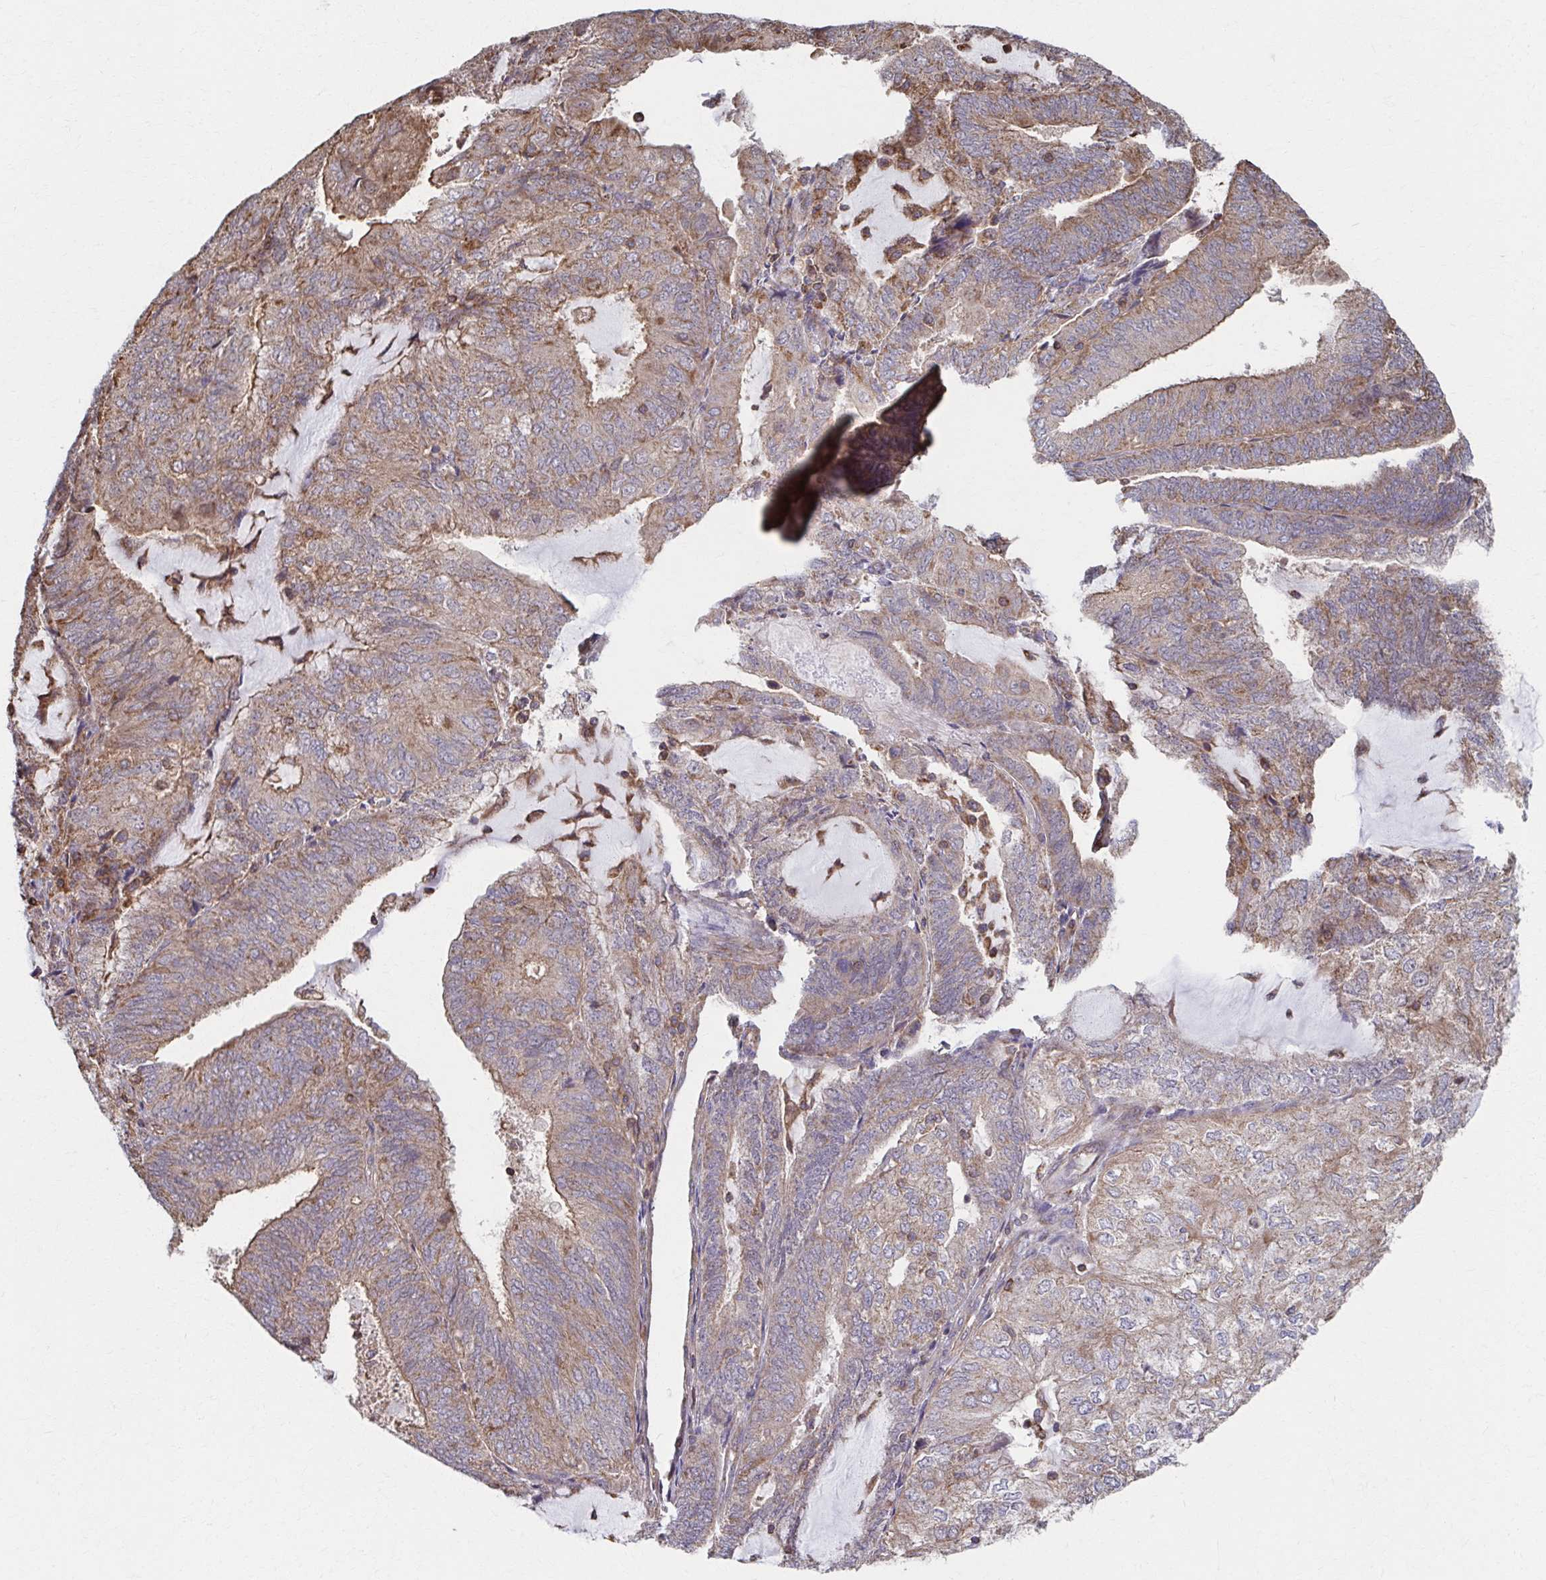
{"staining": {"intensity": "moderate", "quantity": ">75%", "location": "cytoplasmic/membranous"}, "tissue": "endometrial cancer", "cell_type": "Tumor cells", "image_type": "cancer", "snomed": [{"axis": "morphology", "description": "Adenocarcinoma, NOS"}, {"axis": "topography", "description": "Endometrium"}], "caption": "Tumor cells display medium levels of moderate cytoplasmic/membranous positivity in about >75% of cells in human endometrial cancer.", "gene": "KLHL34", "patient": {"sex": "female", "age": 81}}